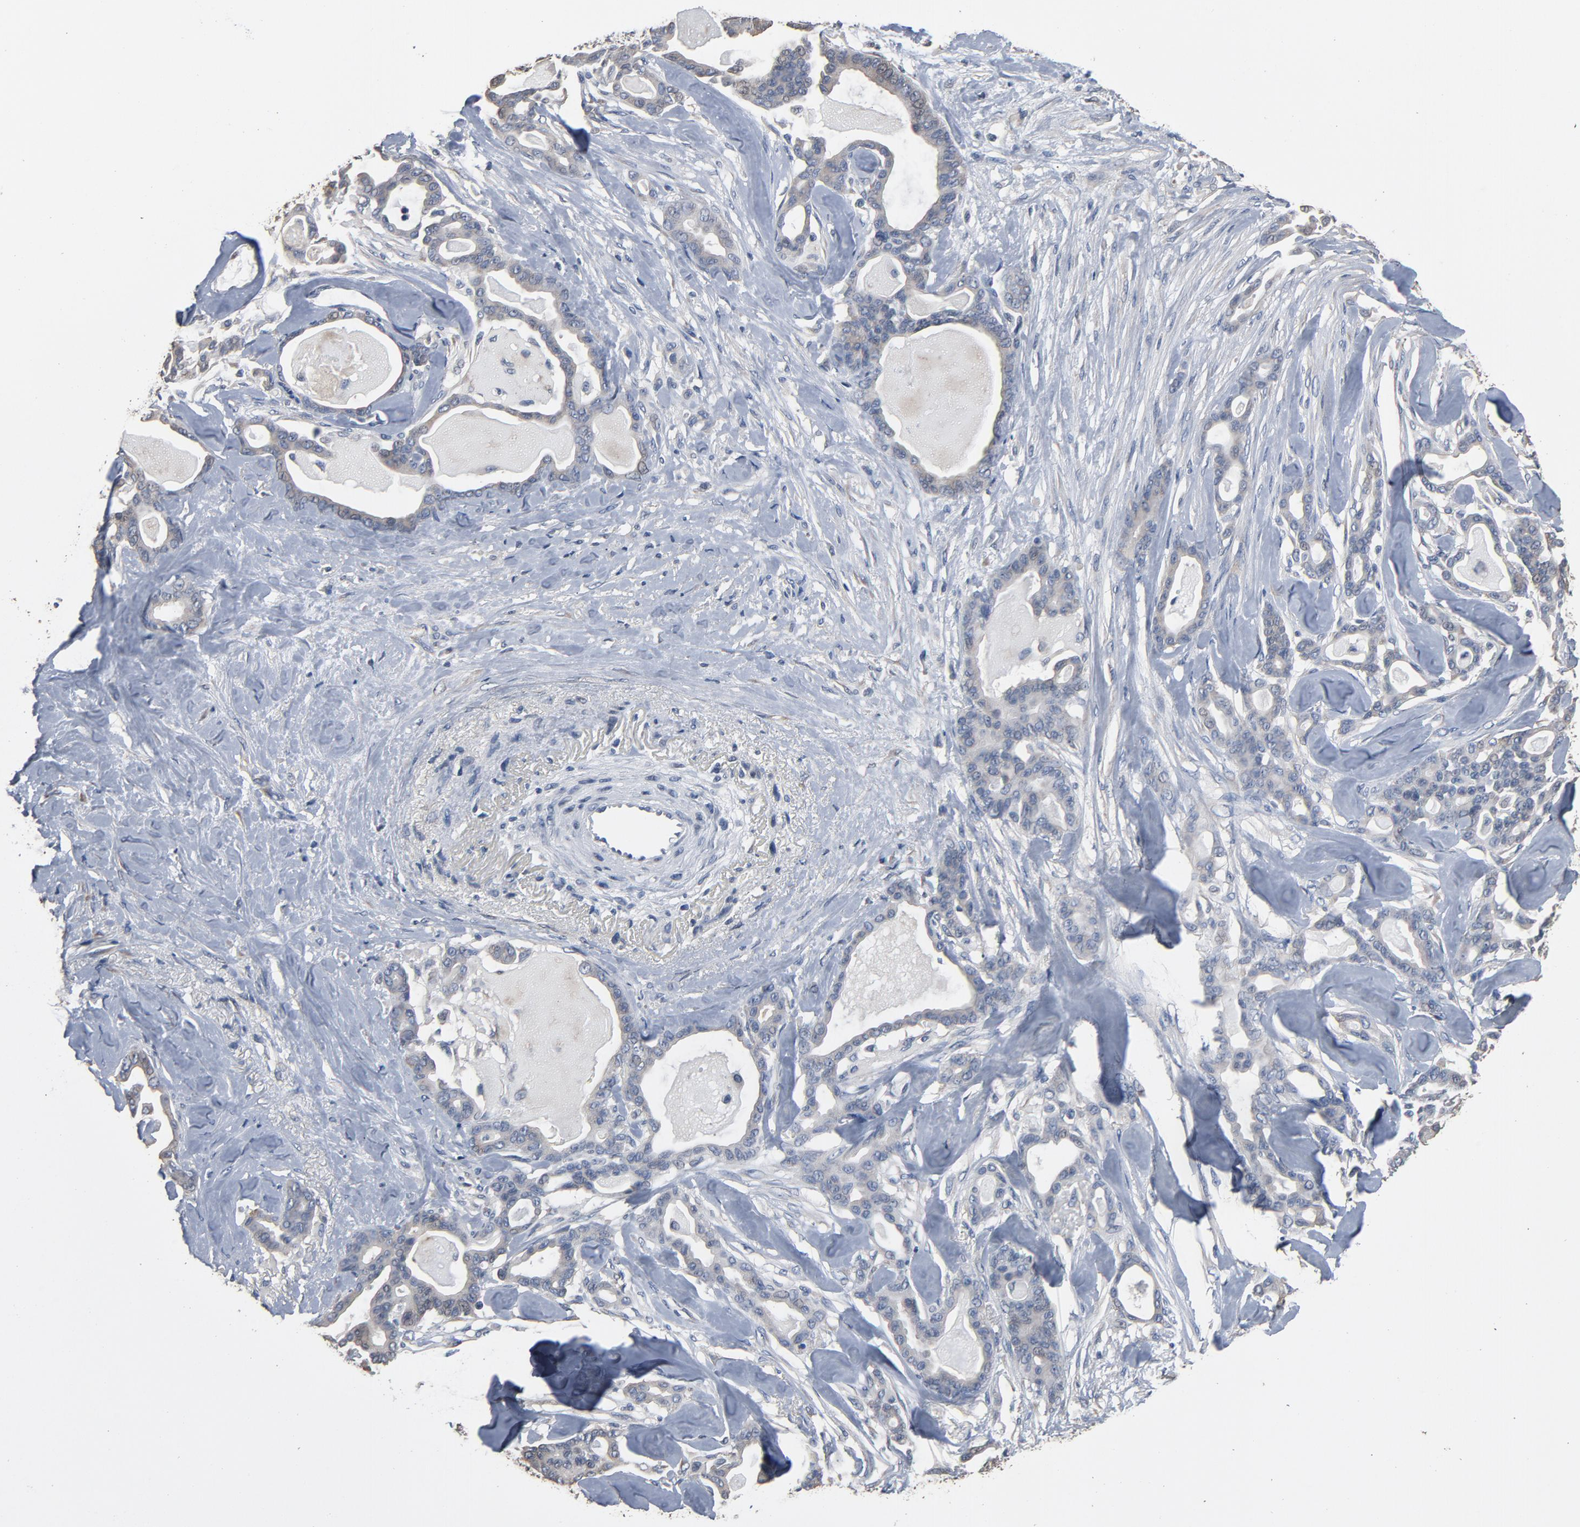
{"staining": {"intensity": "weak", "quantity": "25%-75%", "location": "cytoplasmic/membranous"}, "tissue": "pancreatic cancer", "cell_type": "Tumor cells", "image_type": "cancer", "snomed": [{"axis": "morphology", "description": "Adenocarcinoma, NOS"}, {"axis": "topography", "description": "Pancreas"}], "caption": "This micrograph exhibits IHC staining of human pancreatic cancer, with low weak cytoplasmic/membranous staining in about 25%-75% of tumor cells.", "gene": "SOX6", "patient": {"sex": "male", "age": 63}}